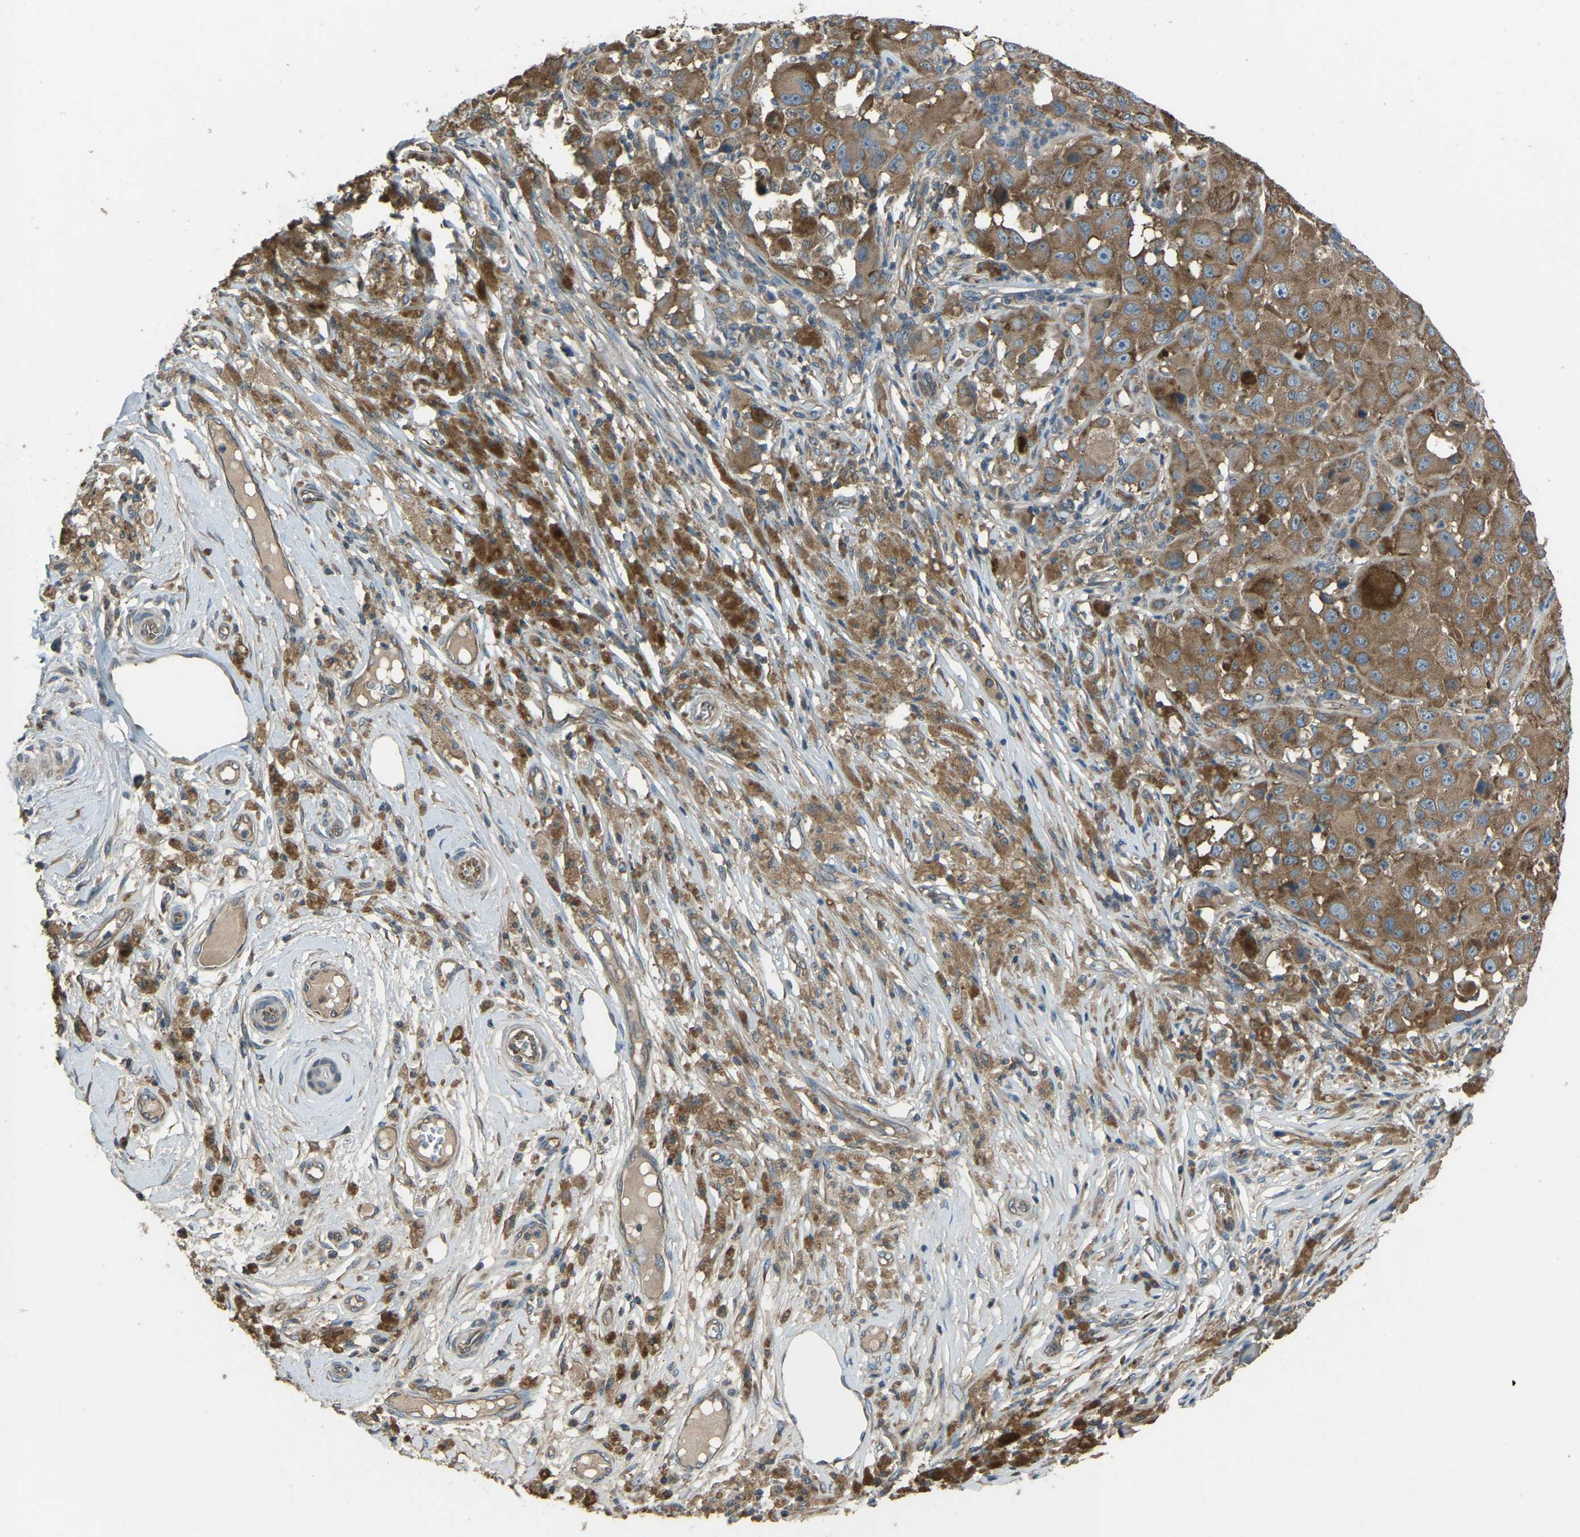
{"staining": {"intensity": "moderate", "quantity": ">75%", "location": "cytoplasmic/membranous"}, "tissue": "melanoma", "cell_type": "Tumor cells", "image_type": "cancer", "snomed": [{"axis": "morphology", "description": "Malignant melanoma, NOS"}, {"axis": "topography", "description": "Skin"}], "caption": "Protein expression by IHC exhibits moderate cytoplasmic/membranous staining in about >75% of tumor cells in malignant melanoma.", "gene": "AIMP1", "patient": {"sex": "male", "age": 96}}